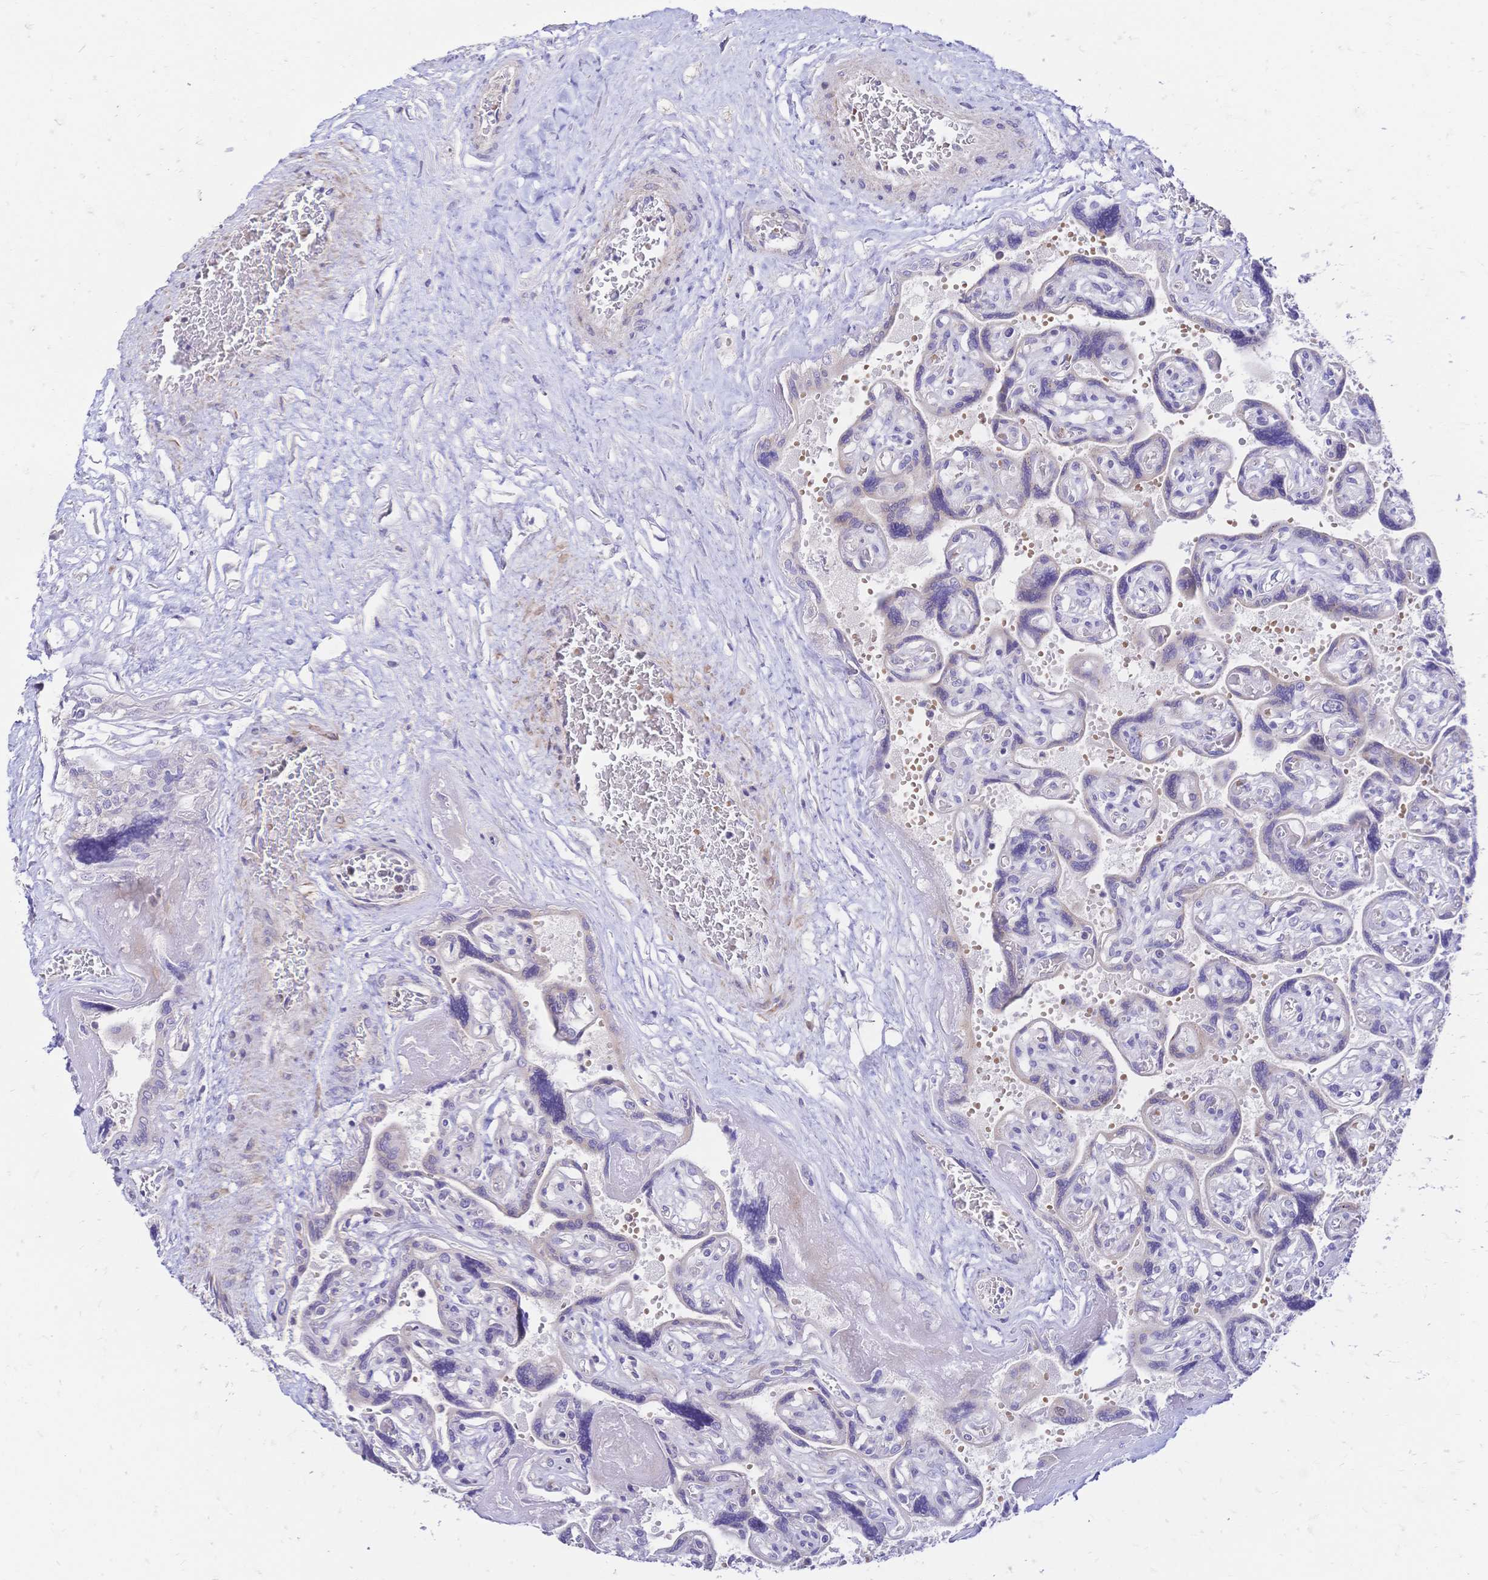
{"staining": {"intensity": "weak", "quantity": "<25%", "location": "cytoplasmic/membranous"}, "tissue": "placenta", "cell_type": "Decidual cells", "image_type": "normal", "snomed": [{"axis": "morphology", "description": "Normal tissue, NOS"}, {"axis": "topography", "description": "Placenta"}], "caption": "Human placenta stained for a protein using IHC displays no staining in decidual cells.", "gene": "CLEC18A", "patient": {"sex": "female", "age": 32}}